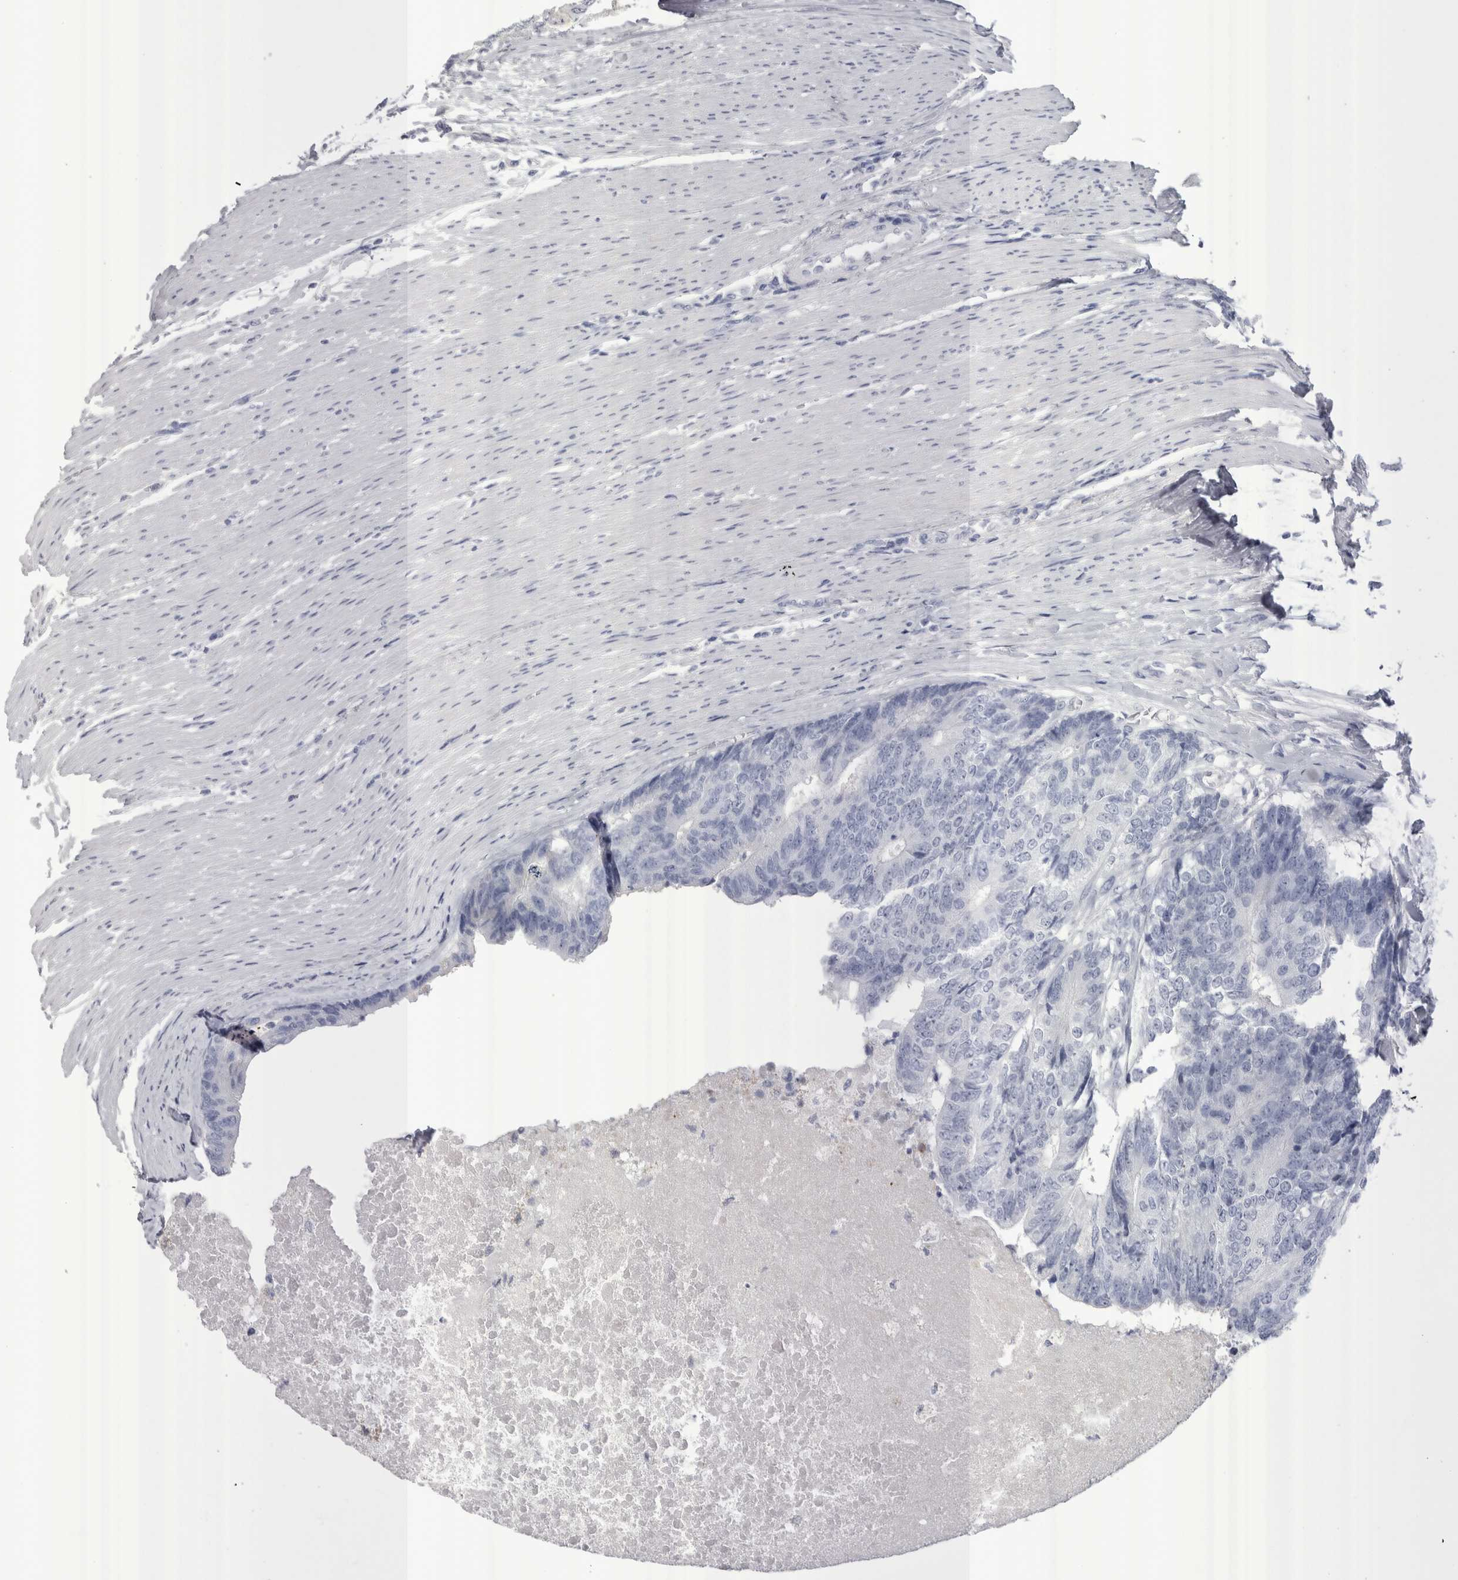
{"staining": {"intensity": "negative", "quantity": "none", "location": "none"}, "tissue": "colorectal cancer", "cell_type": "Tumor cells", "image_type": "cancer", "snomed": [{"axis": "morphology", "description": "Adenocarcinoma, NOS"}, {"axis": "topography", "description": "Colon"}], "caption": "Human adenocarcinoma (colorectal) stained for a protein using IHC displays no staining in tumor cells.", "gene": "PWP2", "patient": {"sex": "female", "age": 67}}